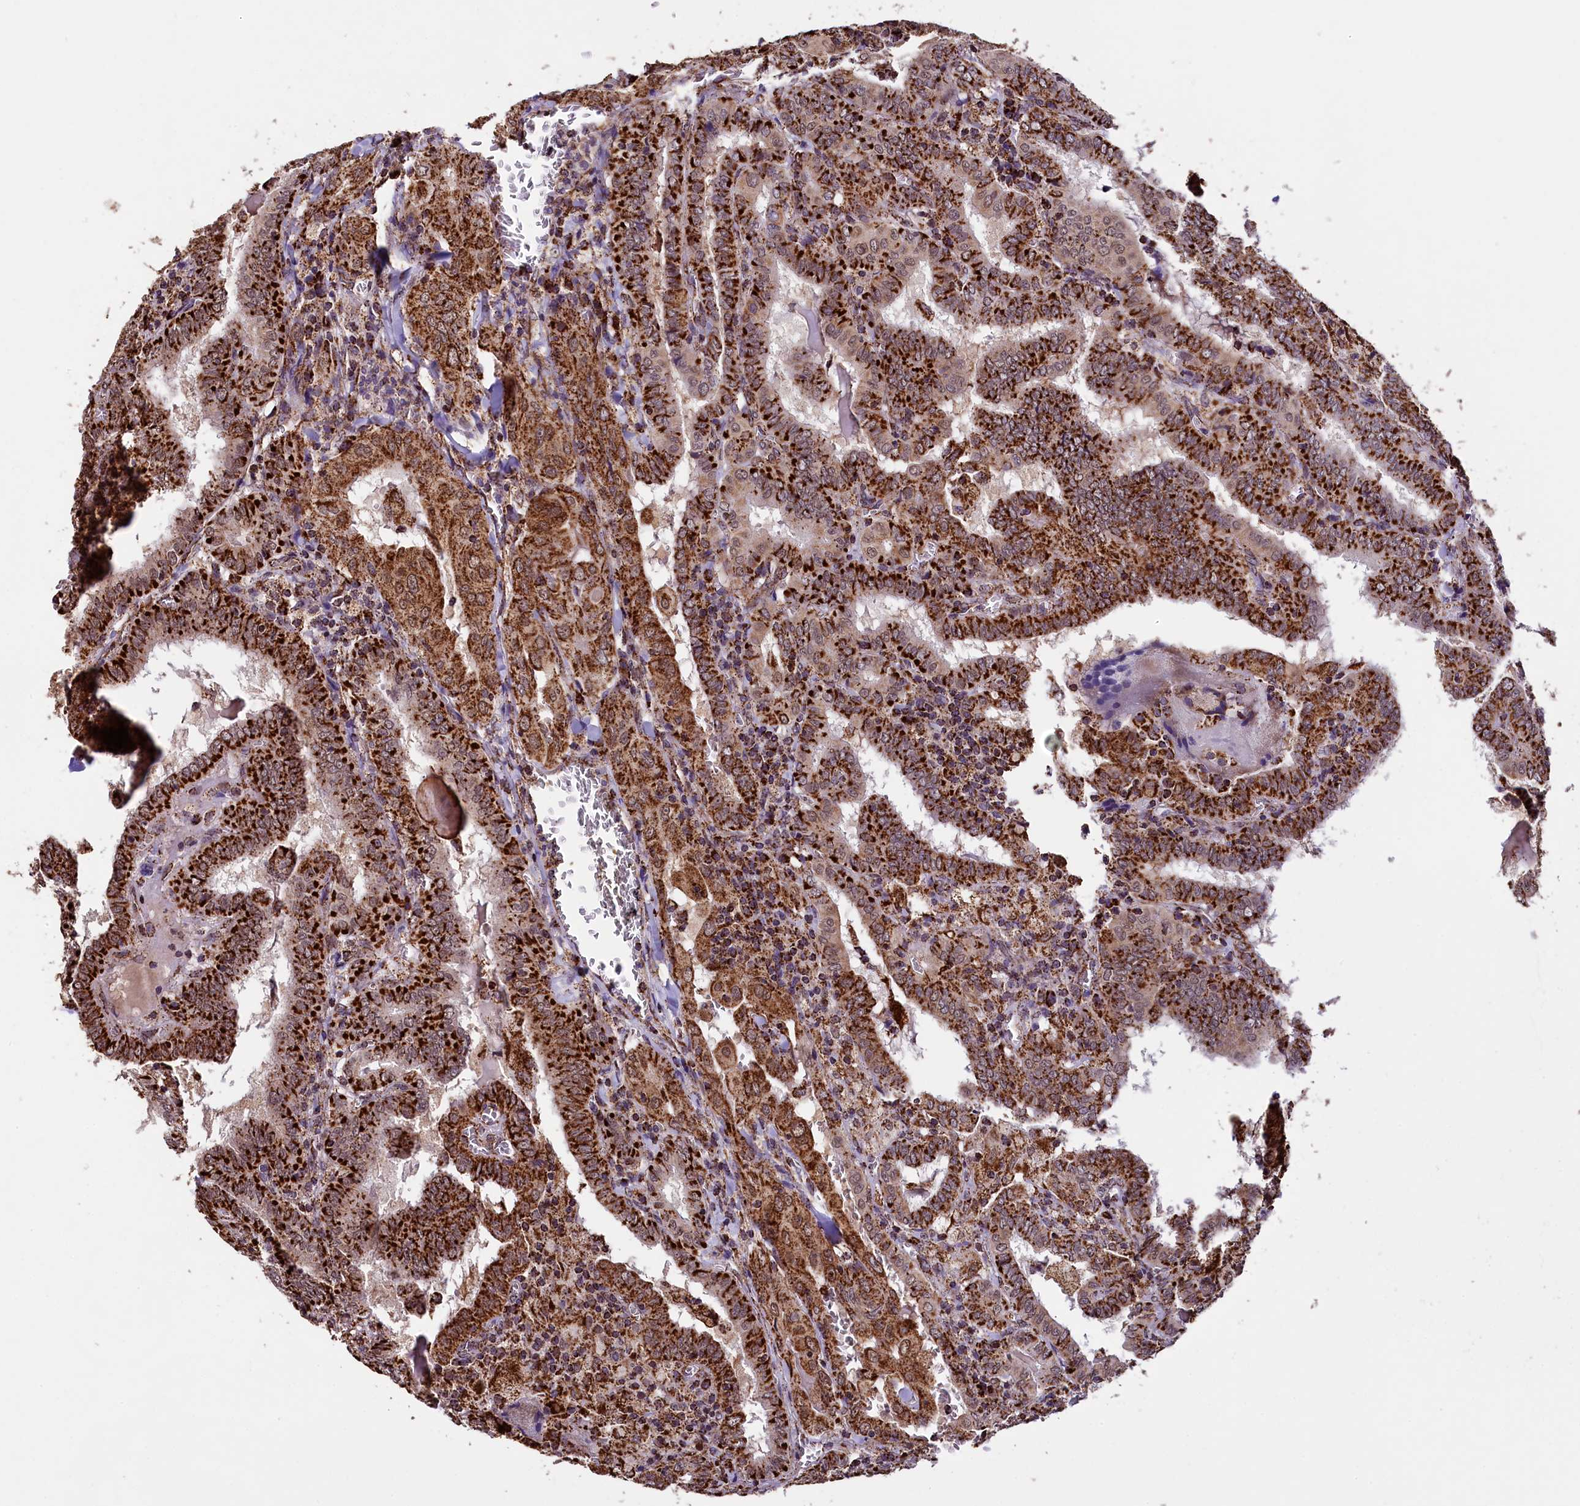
{"staining": {"intensity": "strong", "quantity": ">75%", "location": "cytoplasmic/membranous"}, "tissue": "thyroid cancer", "cell_type": "Tumor cells", "image_type": "cancer", "snomed": [{"axis": "morphology", "description": "Papillary adenocarcinoma, NOS"}, {"axis": "topography", "description": "Thyroid gland"}], "caption": "The immunohistochemical stain shows strong cytoplasmic/membranous expression in tumor cells of thyroid cancer tissue. (Stains: DAB (3,3'-diaminobenzidine) in brown, nuclei in blue, Microscopy: brightfield microscopy at high magnification).", "gene": "KLC2", "patient": {"sex": "female", "age": 72}}